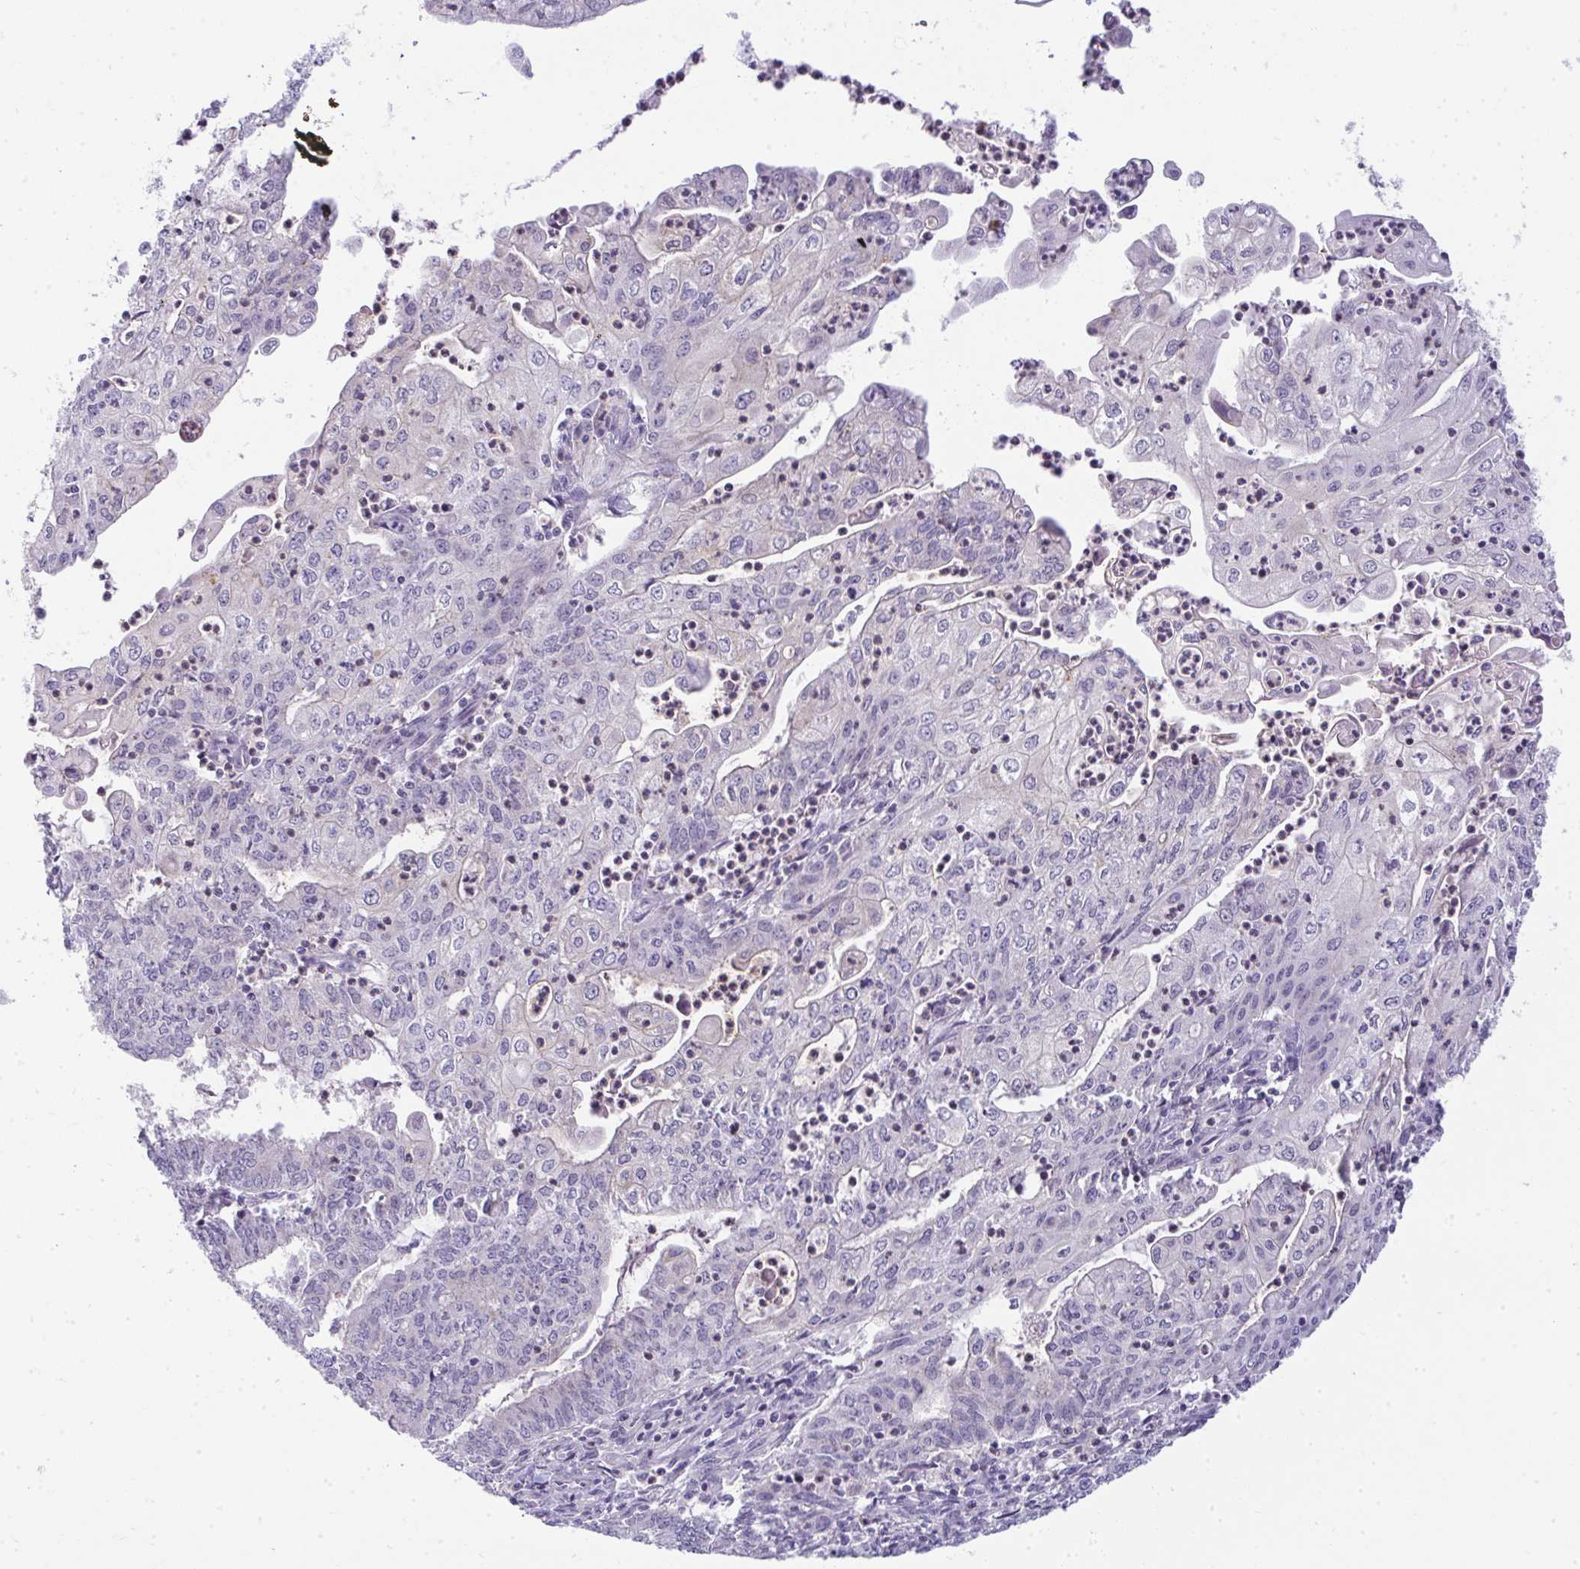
{"staining": {"intensity": "negative", "quantity": "none", "location": "none"}, "tissue": "endometrial cancer", "cell_type": "Tumor cells", "image_type": "cancer", "snomed": [{"axis": "morphology", "description": "Adenocarcinoma, NOS"}, {"axis": "topography", "description": "Endometrium"}], "caption": "IHC image of human endometrial adenocarcinoma stained for a protein (brown), which displays no staining in tumor cells.", "gene": "VPS4B", "patient": {"sex": "female", "age": 61}}